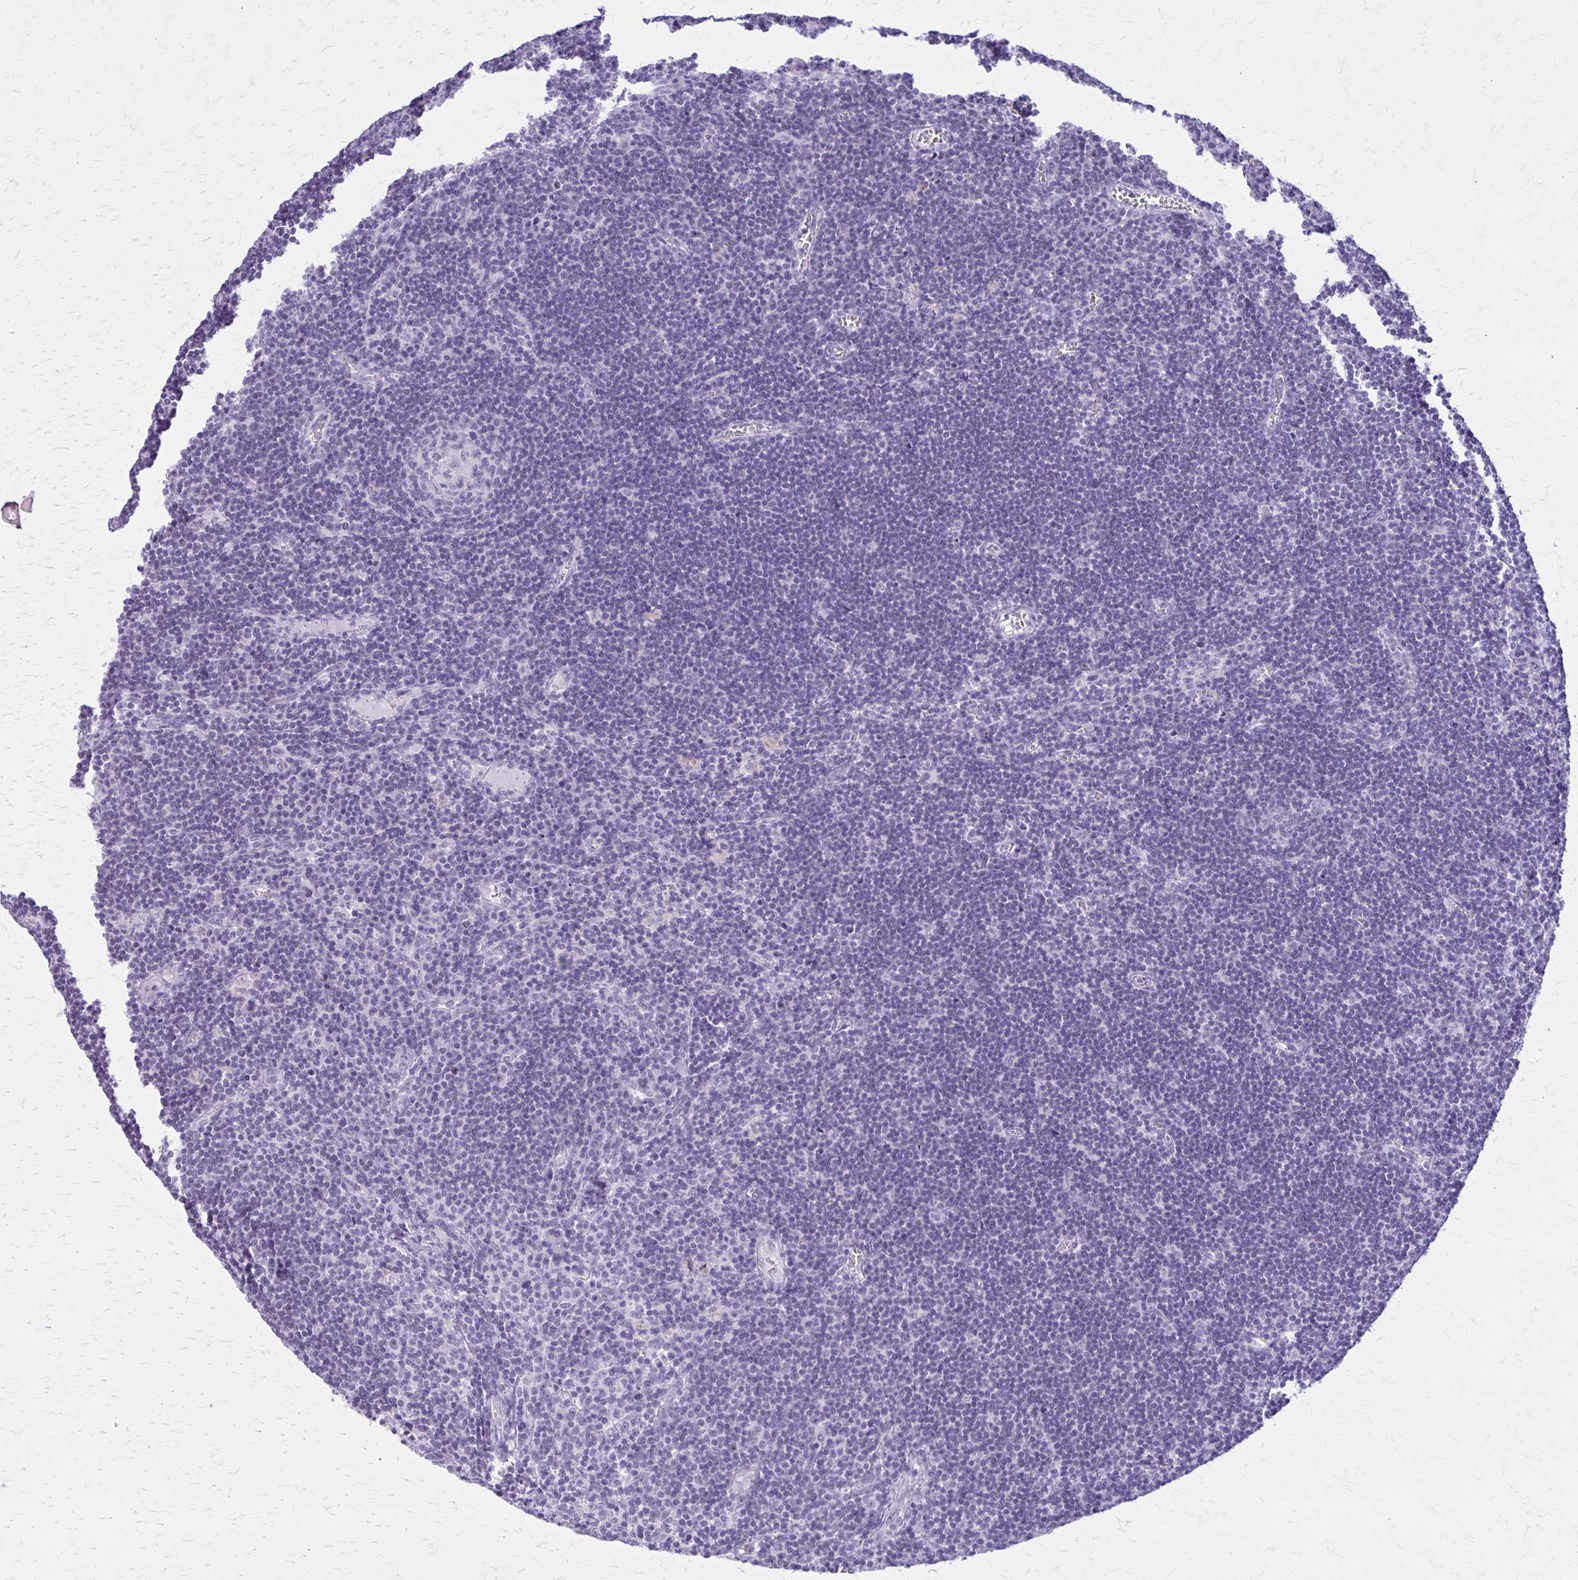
{"staining": {"intensity": "negative", "quantity": "none", "location": "none"}, "tissue": "lymph node", "cell_type": "Germinal center cells", "image_type": "normal", "snomed": [{"axis": "morphology", "description": "Normal tissue, NOS"}, {"axis": "topography", "description": "Lymph node"}], "caption": "Lymph node stained for a protein using IHC demonstrates no expression germinal center cells.", "gene": "GAD1", "patient": {"sex": "male", "age": 67}}